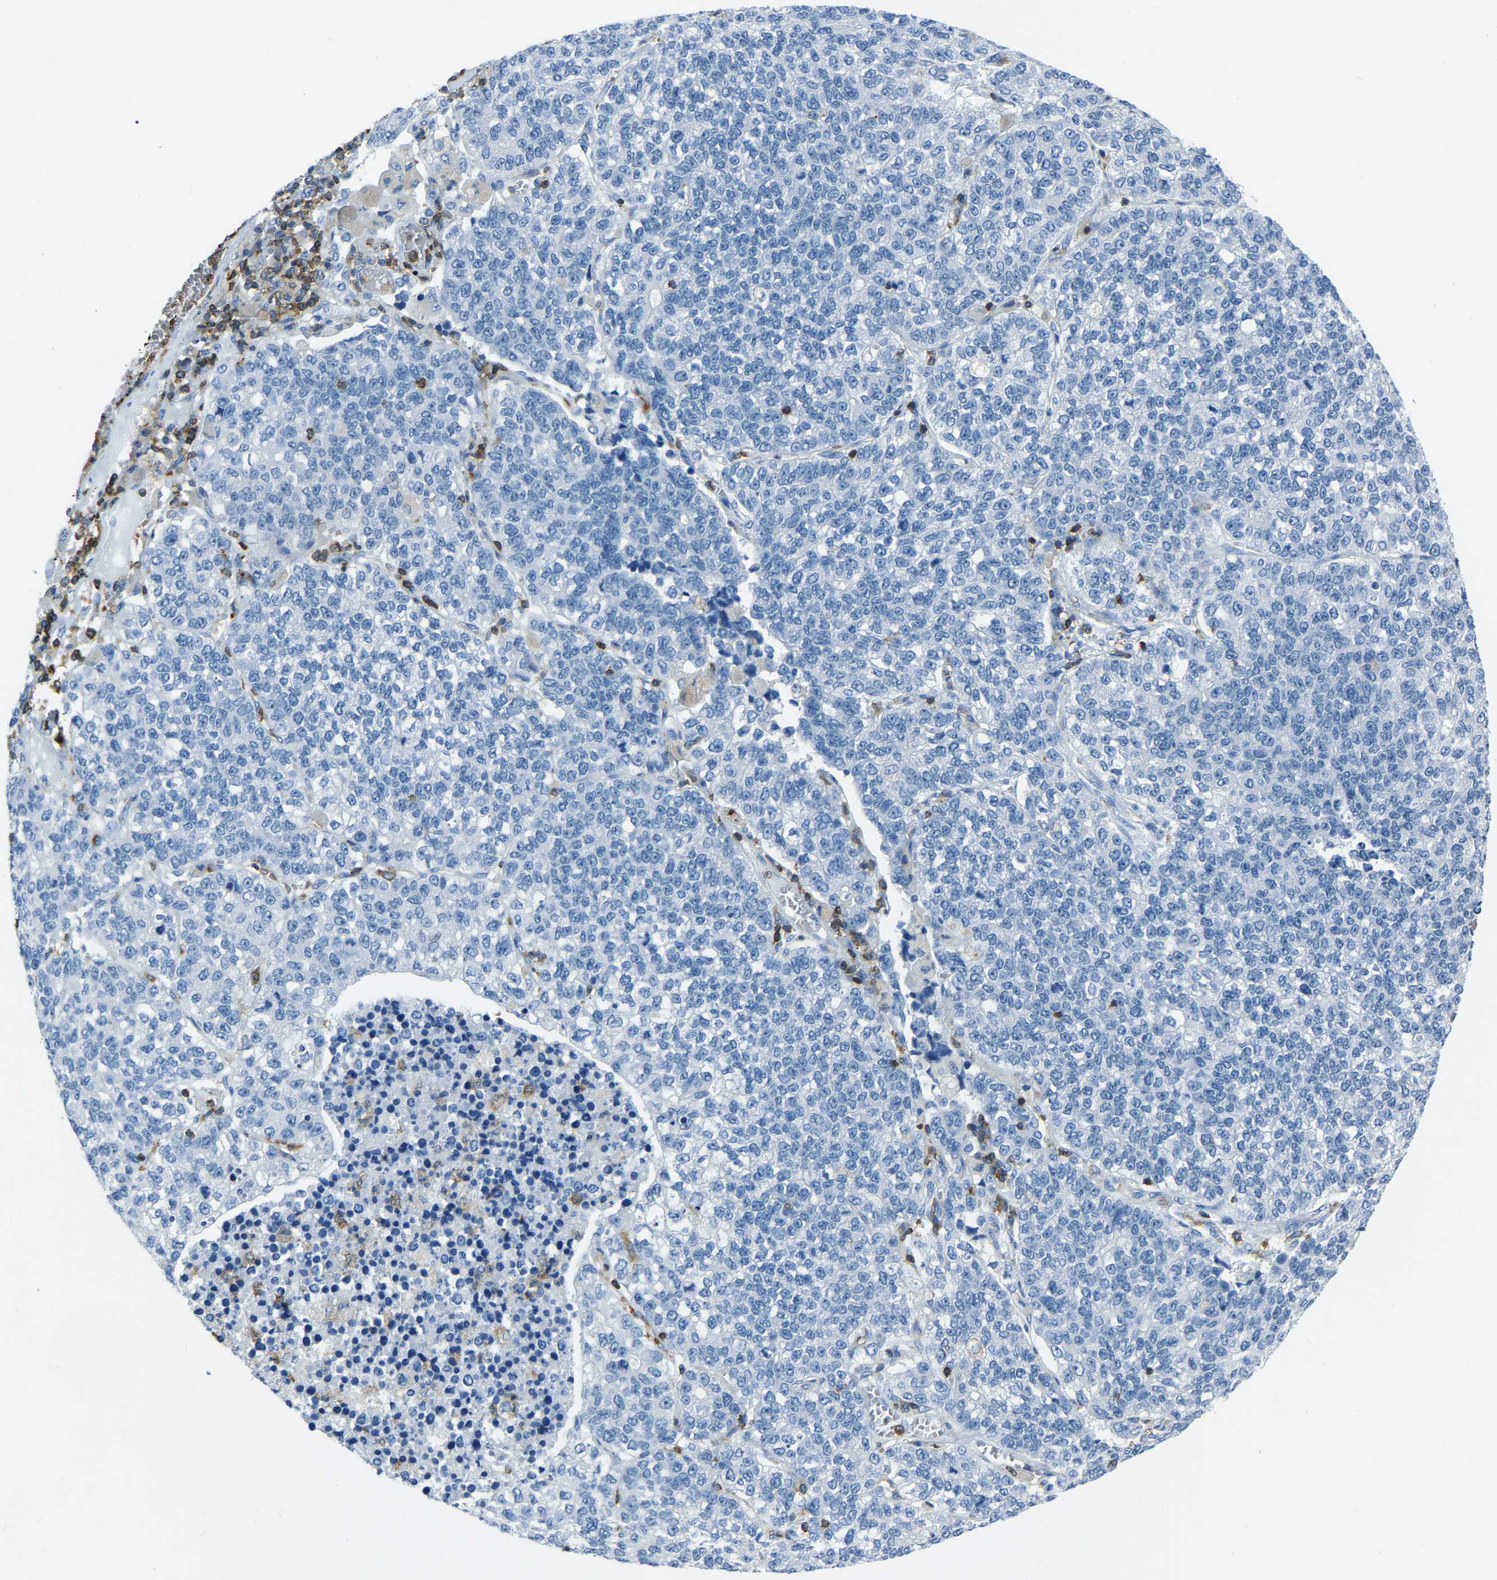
{"staining": {"intensity": "negative", "quantity": "none", "location": "none"}, "tissue": "lung cancer", "cell_type": "Tumor cells", "image_type": "cancer", "snomed": [{"axis": "morphology", "description": "Adenocarcinoma, NOS"}, {"axis": "topography", "description": "Lung"}], "caption": "Protein analysis of lung adenocarcinoma exhibits no significant positivity in tumor cells.", "gene": "ARHGAP45", "patient": {"sex": "male", "age": 49}}